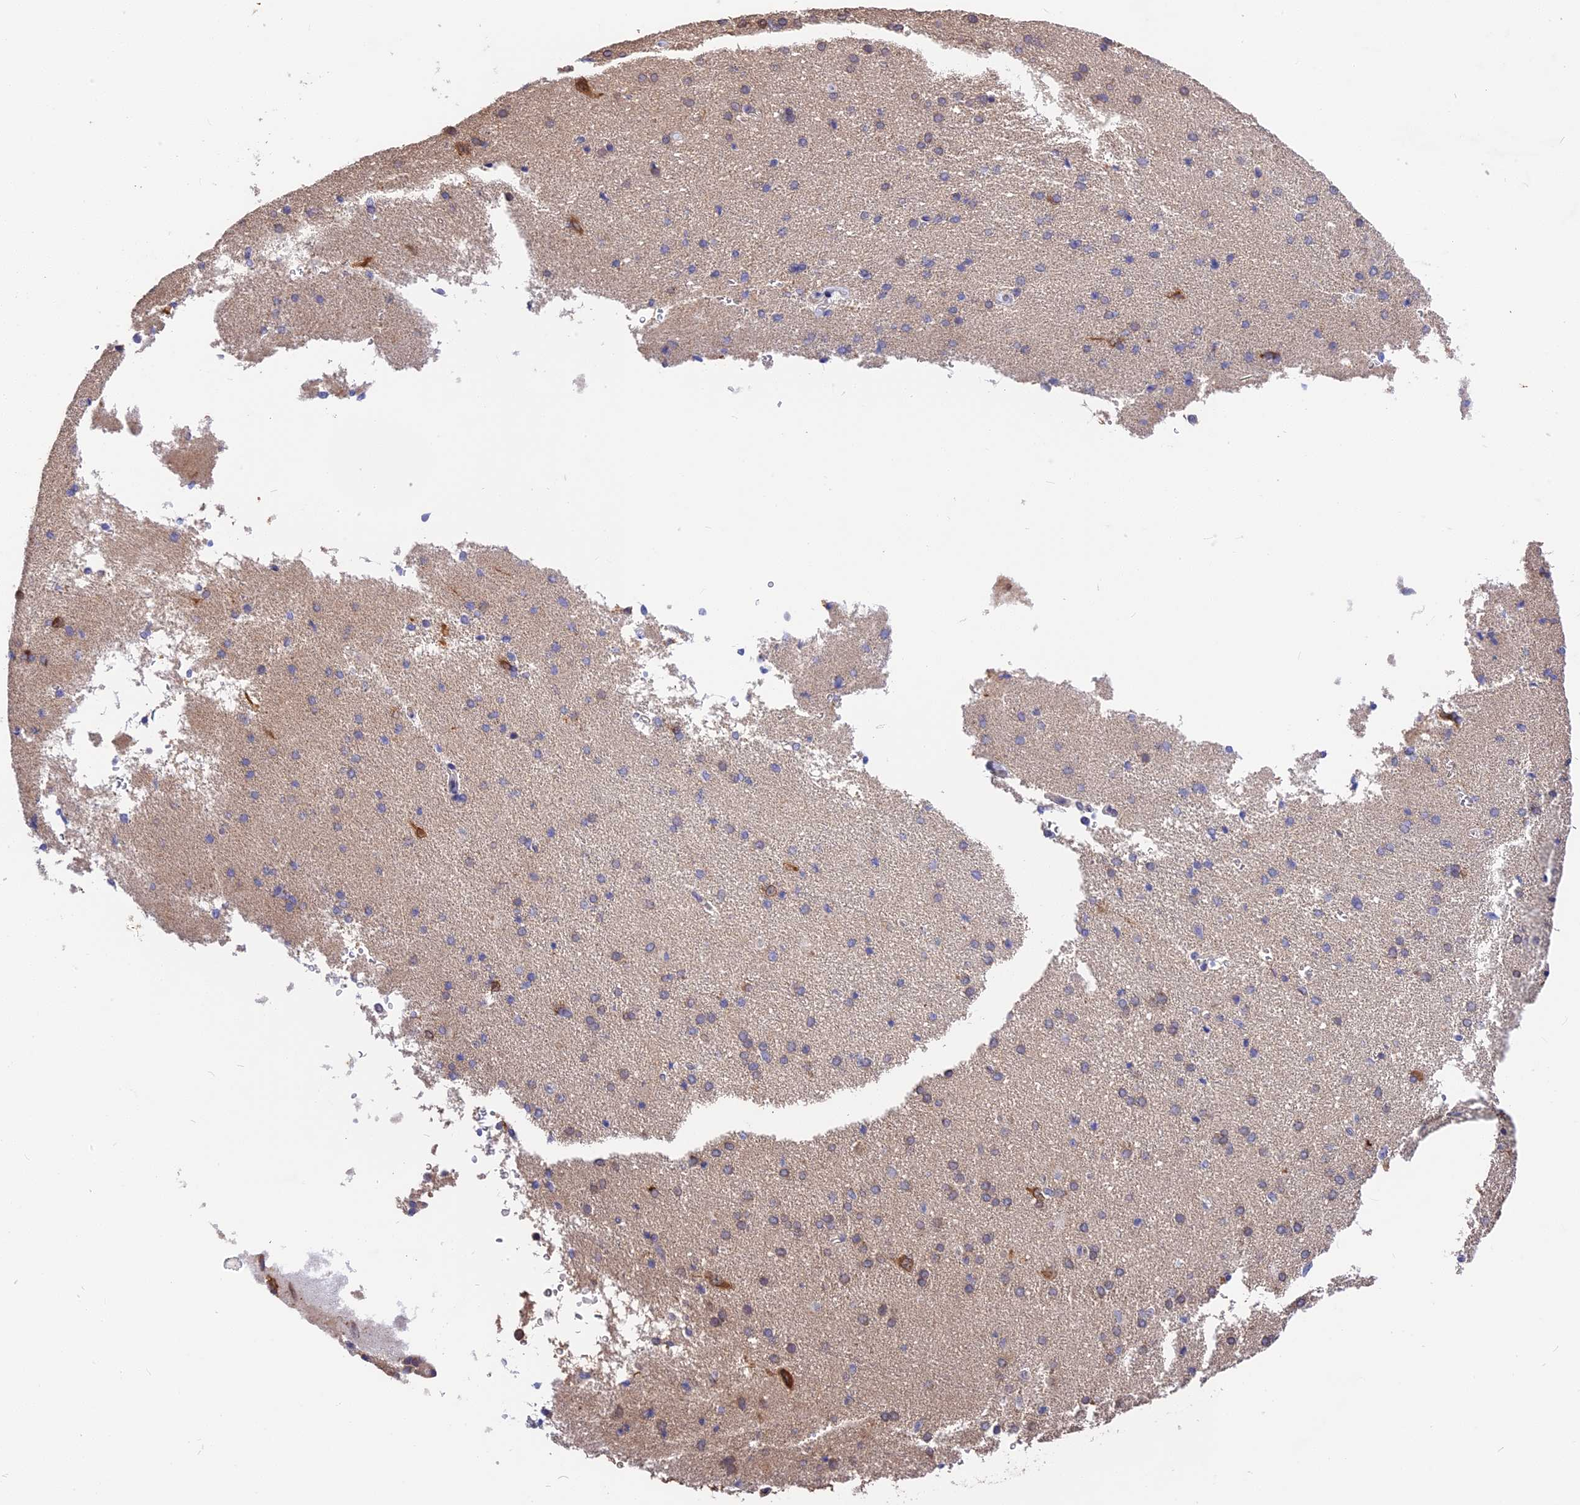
{"staining": {"intensity": "negative", "quantity": "none", "location": "none"}, "tissue": "cerebral cortex", "cell_type": "Endothelial cells", "image_type": "normal", "snomed": [{"axis": "morphology", "description": "Normal tissue, NOS"}, {"axis": "topography", "description": "Cerebral cortex"}], "caption": "Immunohistochemistry (IHC) histopathology image of normal cerebral cortex stained for a protein (brown), which demonstrates no staining in endothelial cells. The staining was performed using DAB (3,3'-diaminobenzidine) to visualize the protein expression in brown, while the nuclei were stained in blue with hematoxylin (Magnification: 20x).", "gene": "BSCL2", "patient": {"sex": "male", "age": 62}}